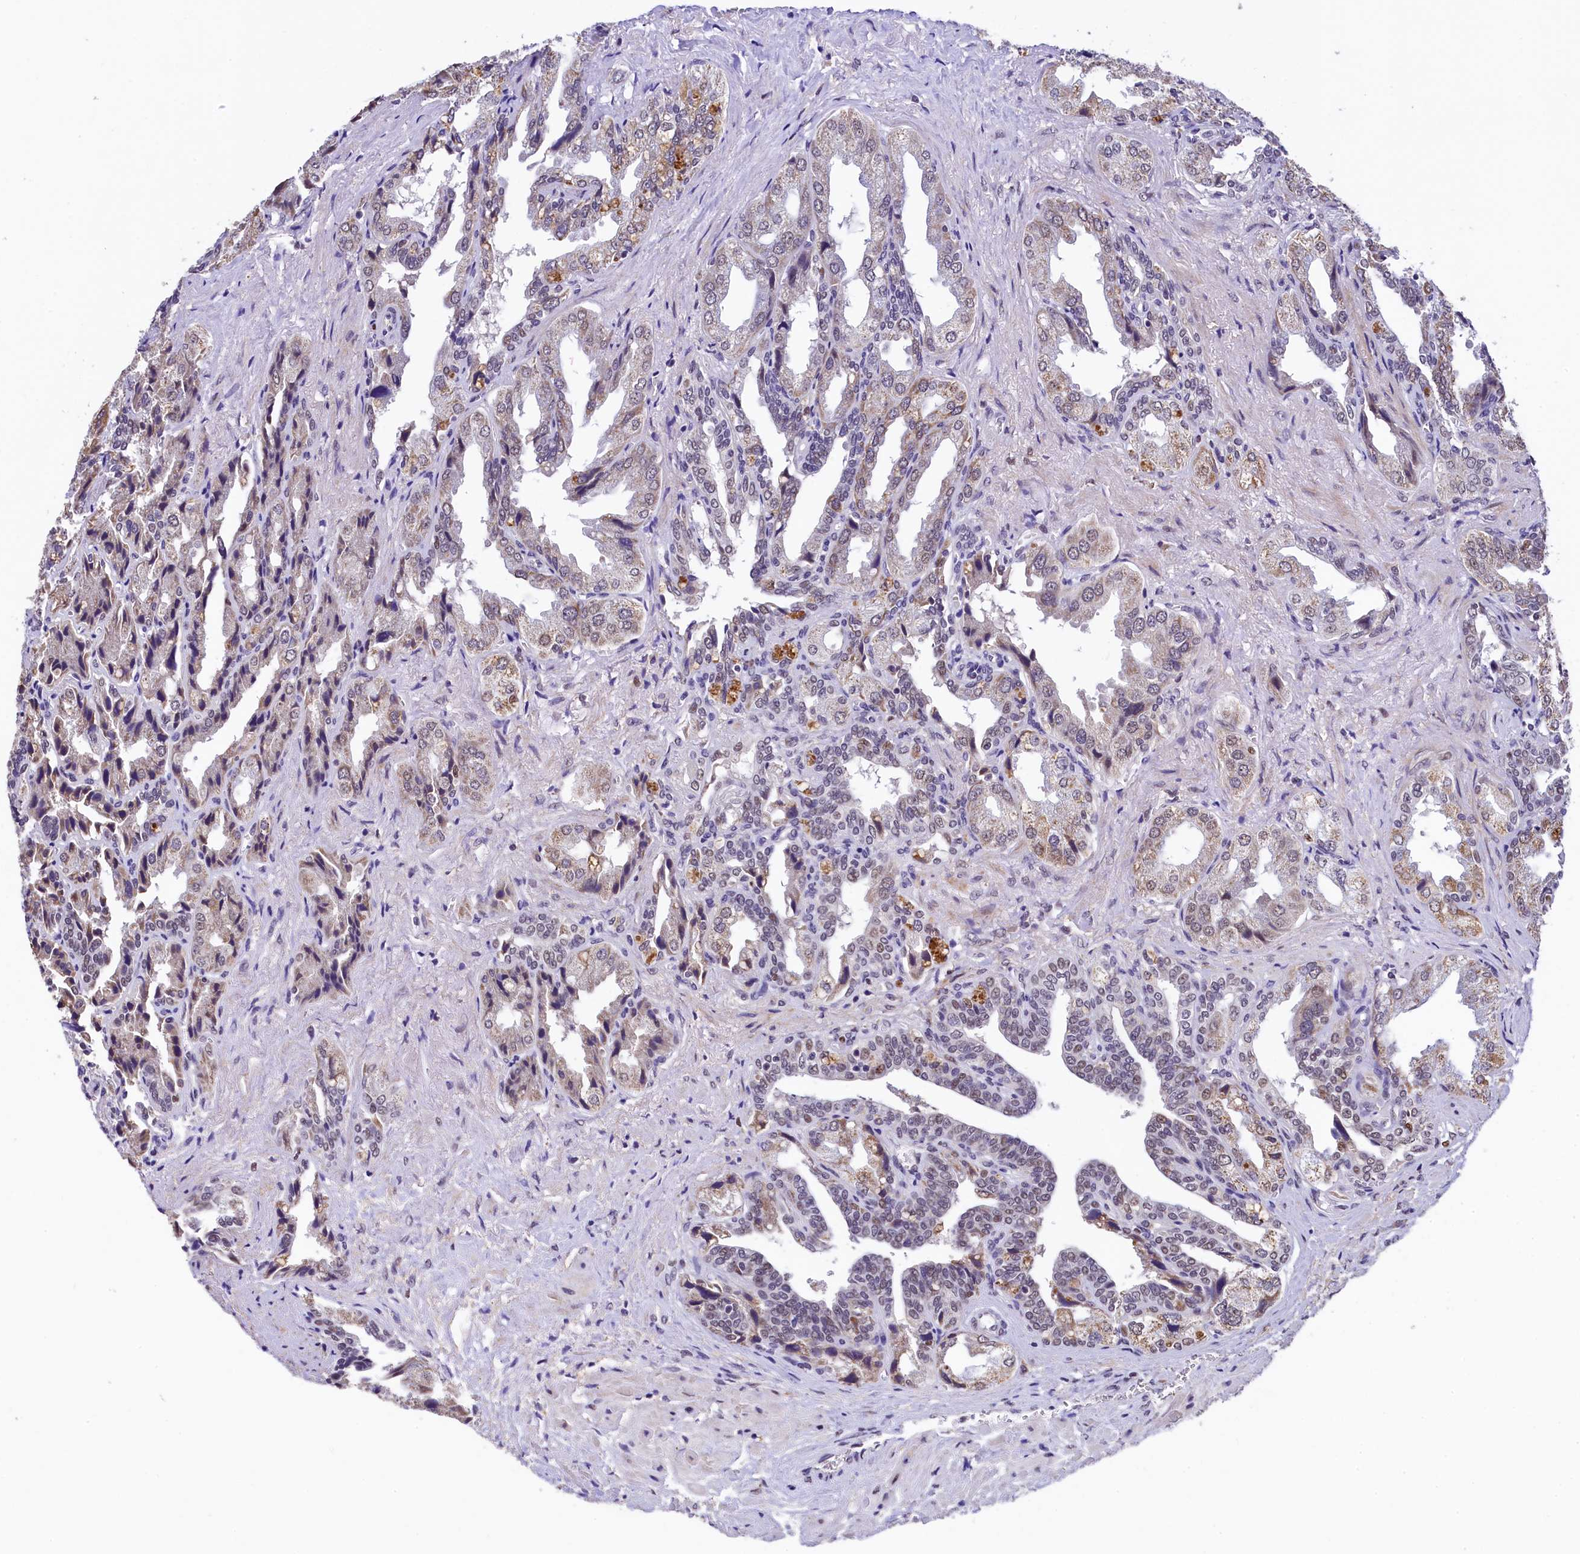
{"staining": {"intensity": "weak", "quantity": "25%-75%", "location": "cytoplasmic/membranous,nuclear"}, "tissue": "seminal vesicle", "cell_type": "Glandular cells", "image_type": "normal", "snomed": [{"axis": "morphology", "description": "Normal tissue, NOS"}, {"axis": "topography", "description": "Seminal veicle"}], "caption": "Immunohistochemical staining of normal human seminal vesicle reveals weak cytoplasmic/membranous,nuclear protein staining in approximately 25%-75% of glandular cells. (DAB (3,3'-diaminobenzidine) = brown stain, brightfield microscopy at high magnification).", "gene": "HECTD4", "patient": {"sex": "male", "age": 63}}